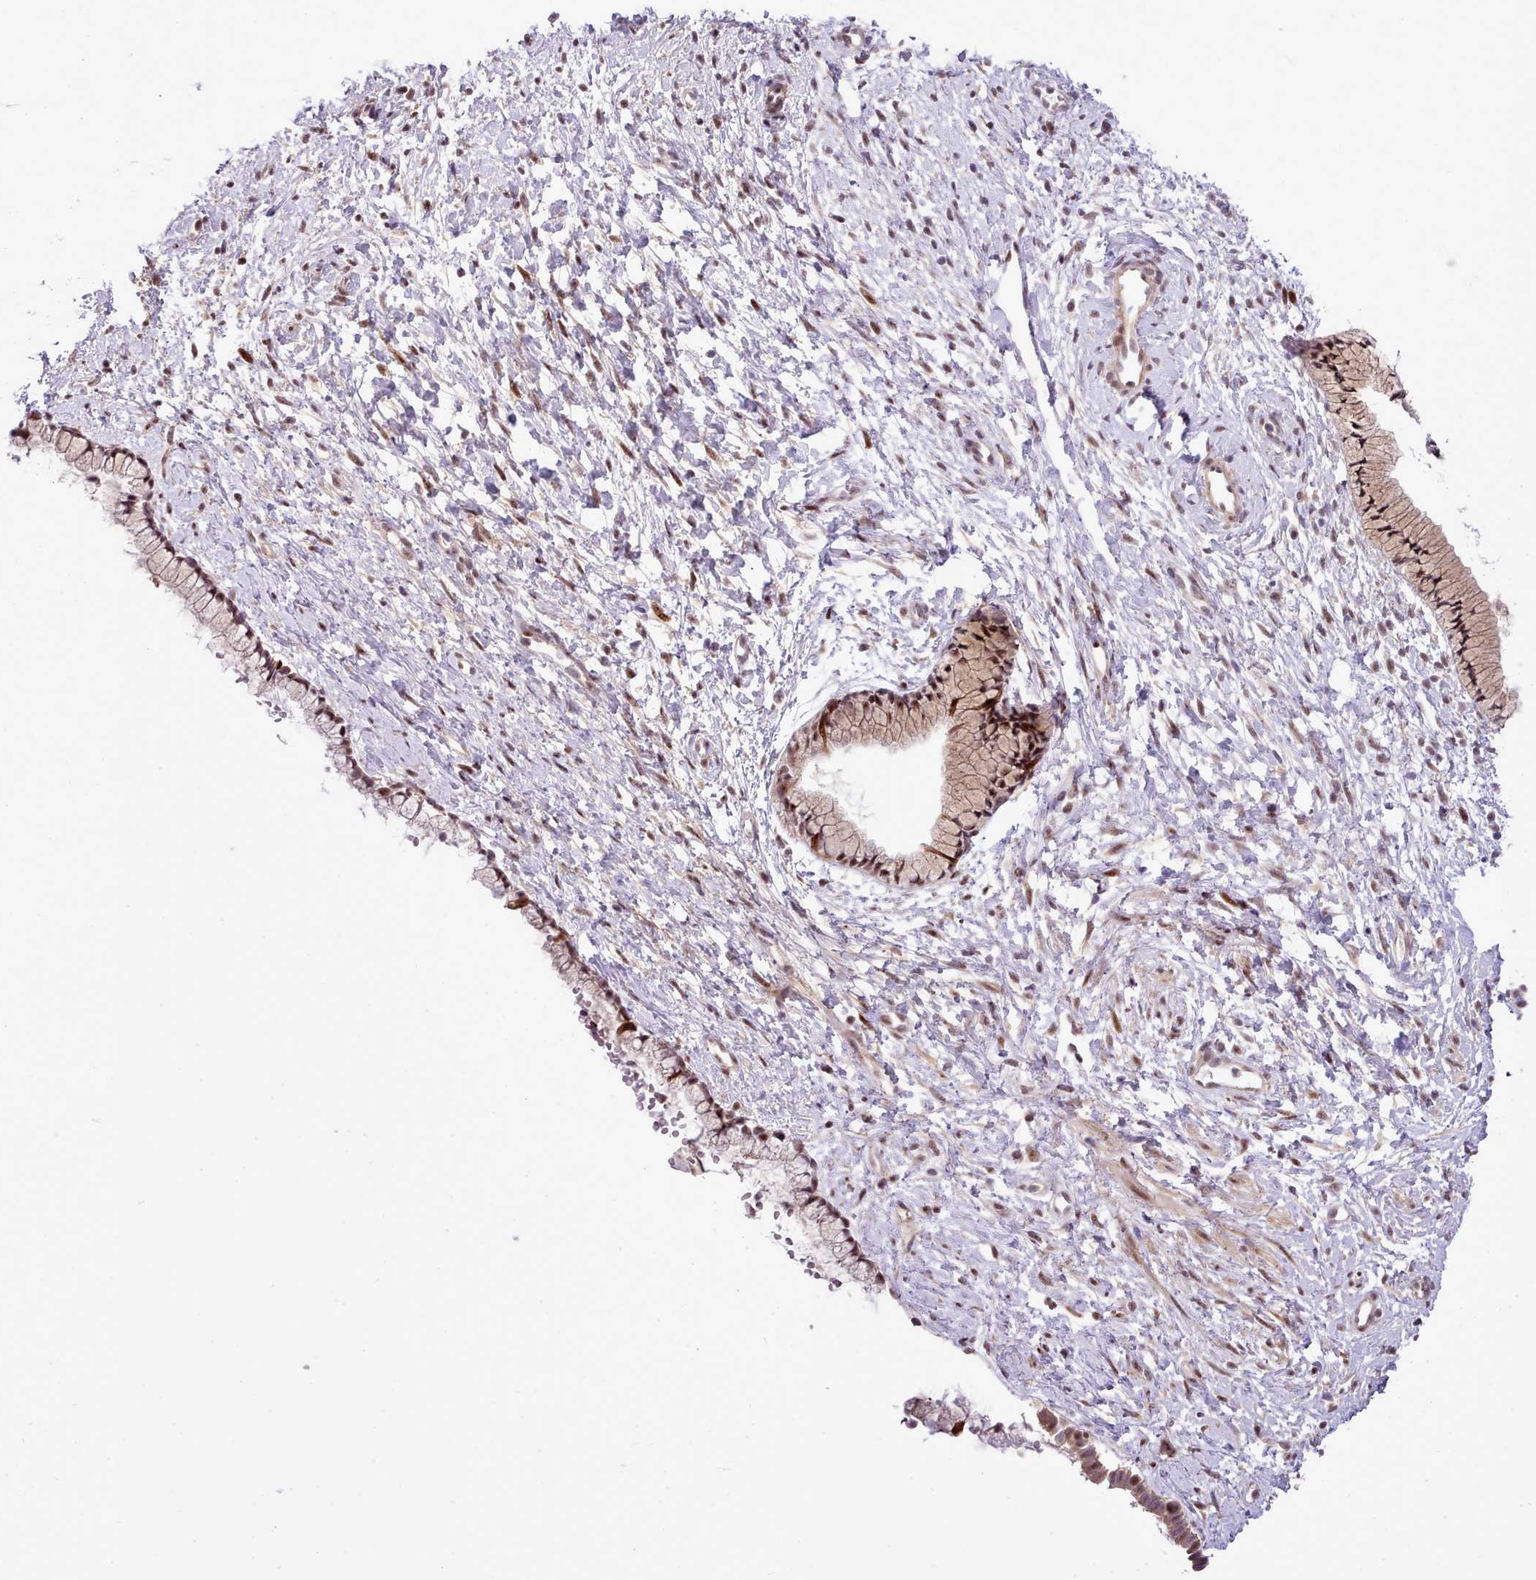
{"staining": {"intensity": "moderate", "quantity": ">75%", "location": "cytoplasmic/membranous,nuclear"}, "tissue": "cervix", "cell_type": "Glandular cells", "image_type": "normal", "snomed": [{"axis": "morphology", "description": "Normal tissue, NOS"}, {"axis": "topography", "description": "Cervix"}], "caption": "This photomicrograph displays IHC staining of normal human cervix, with medium moderate cytoplasmic/membranous,nuclear positivity in about >75% of glandular cells.", "gene": "HOXB7", "patient": {"sex": "female", "age": 57}}